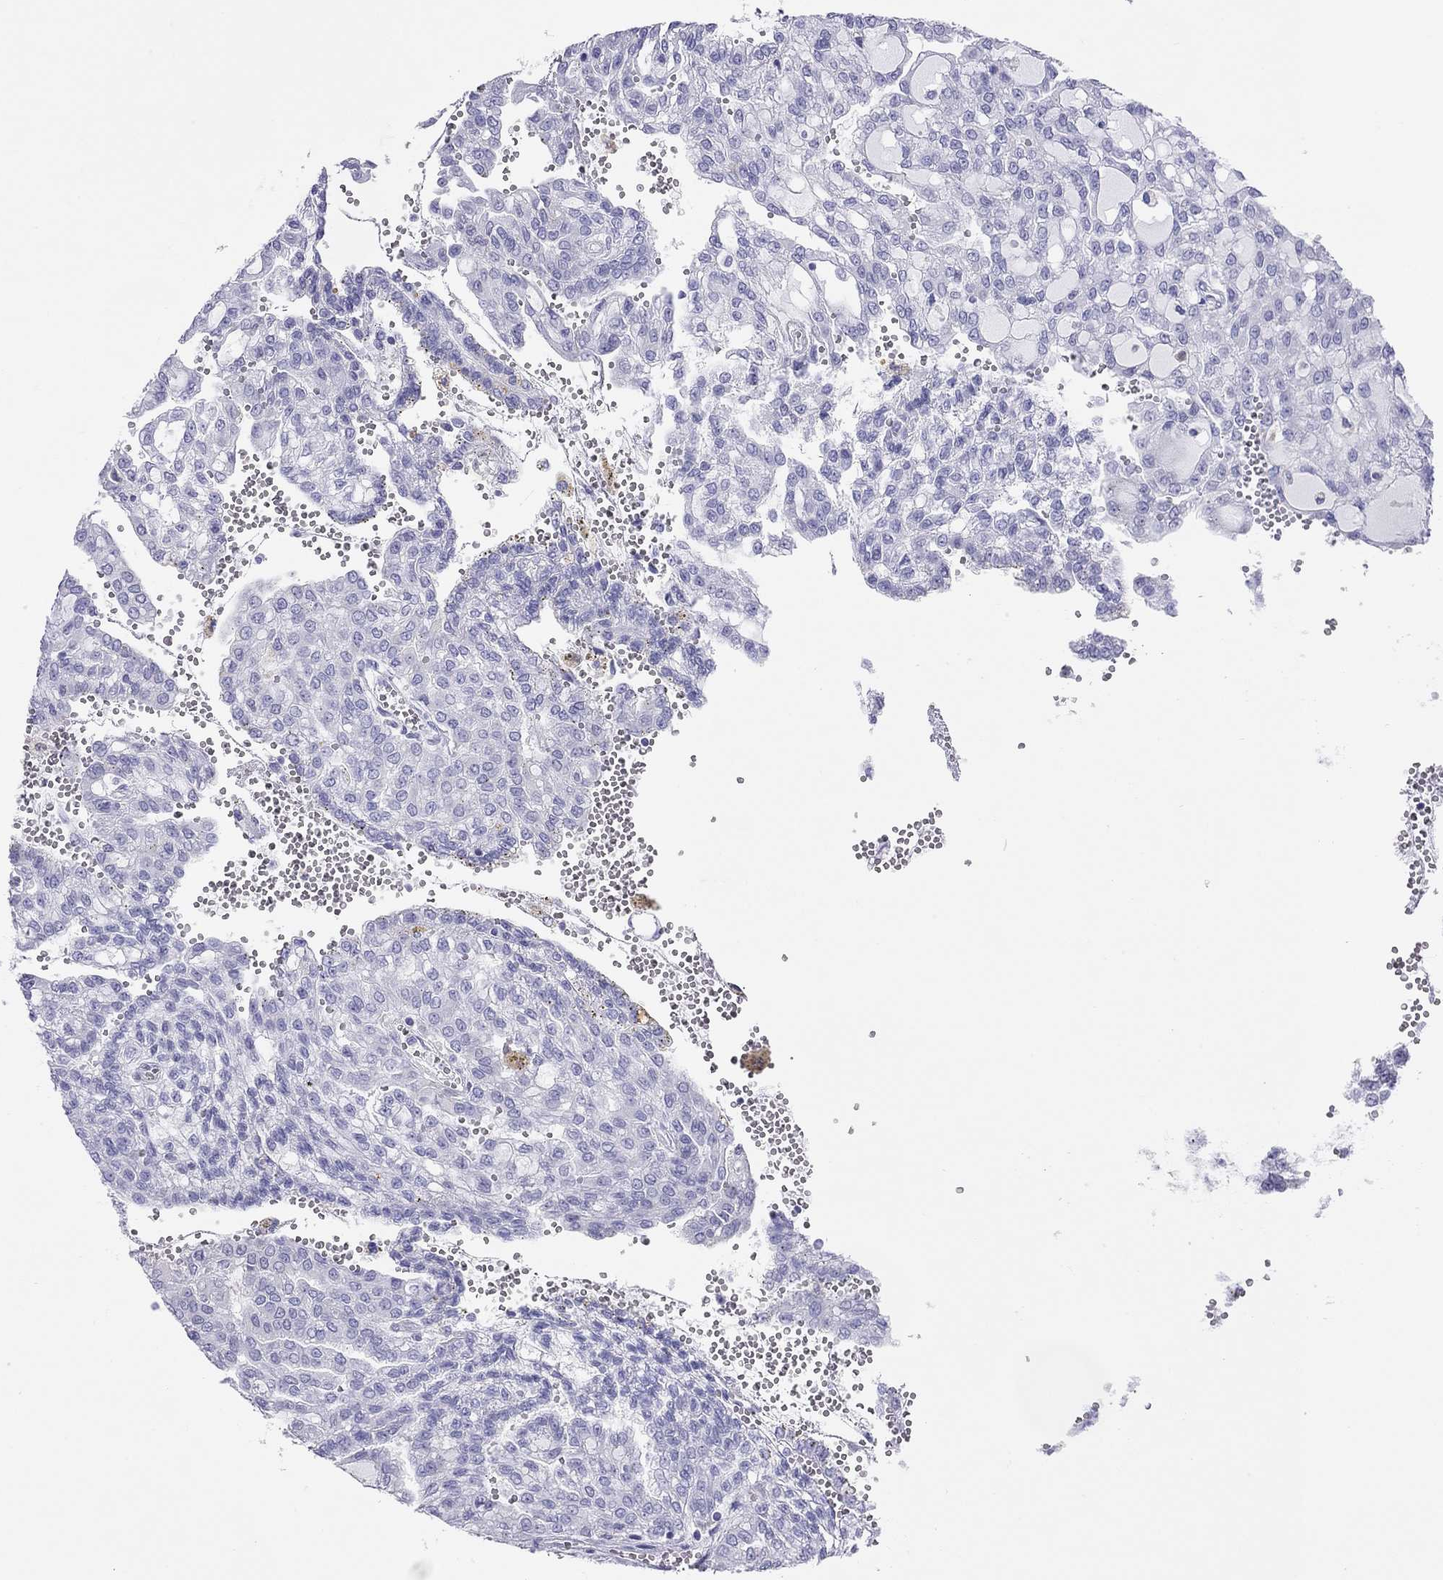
{"staining": {"intensity": "negative", "quantity": "none", "location": "none"}, "tissue": "renal cancer", "cell_type": "Tumor cells", "image_type": "cancer", "snomed": [{"axis": "morphology", "description": "Adenocarcinoma, NOS"}, {"axis": "topography", "description": "Kidney"}], "caption": "High magnification brightfield microscopy of adenocarcinoma (renal) stained with DAB (3,3'-diaminobenzidine) (brown) and counterstained with hematoxylin (blue): tumor cells show no significant positivity. Brightfield microscopy of immunohistochemistry (IHC) stained with DAB (3,3'-diaminobenzidine) (brown) and hematoxylin (blue), captured at high magnification.", "gene": "HLA-DQB2", "patient": {"sex": "male", "age": 63}}